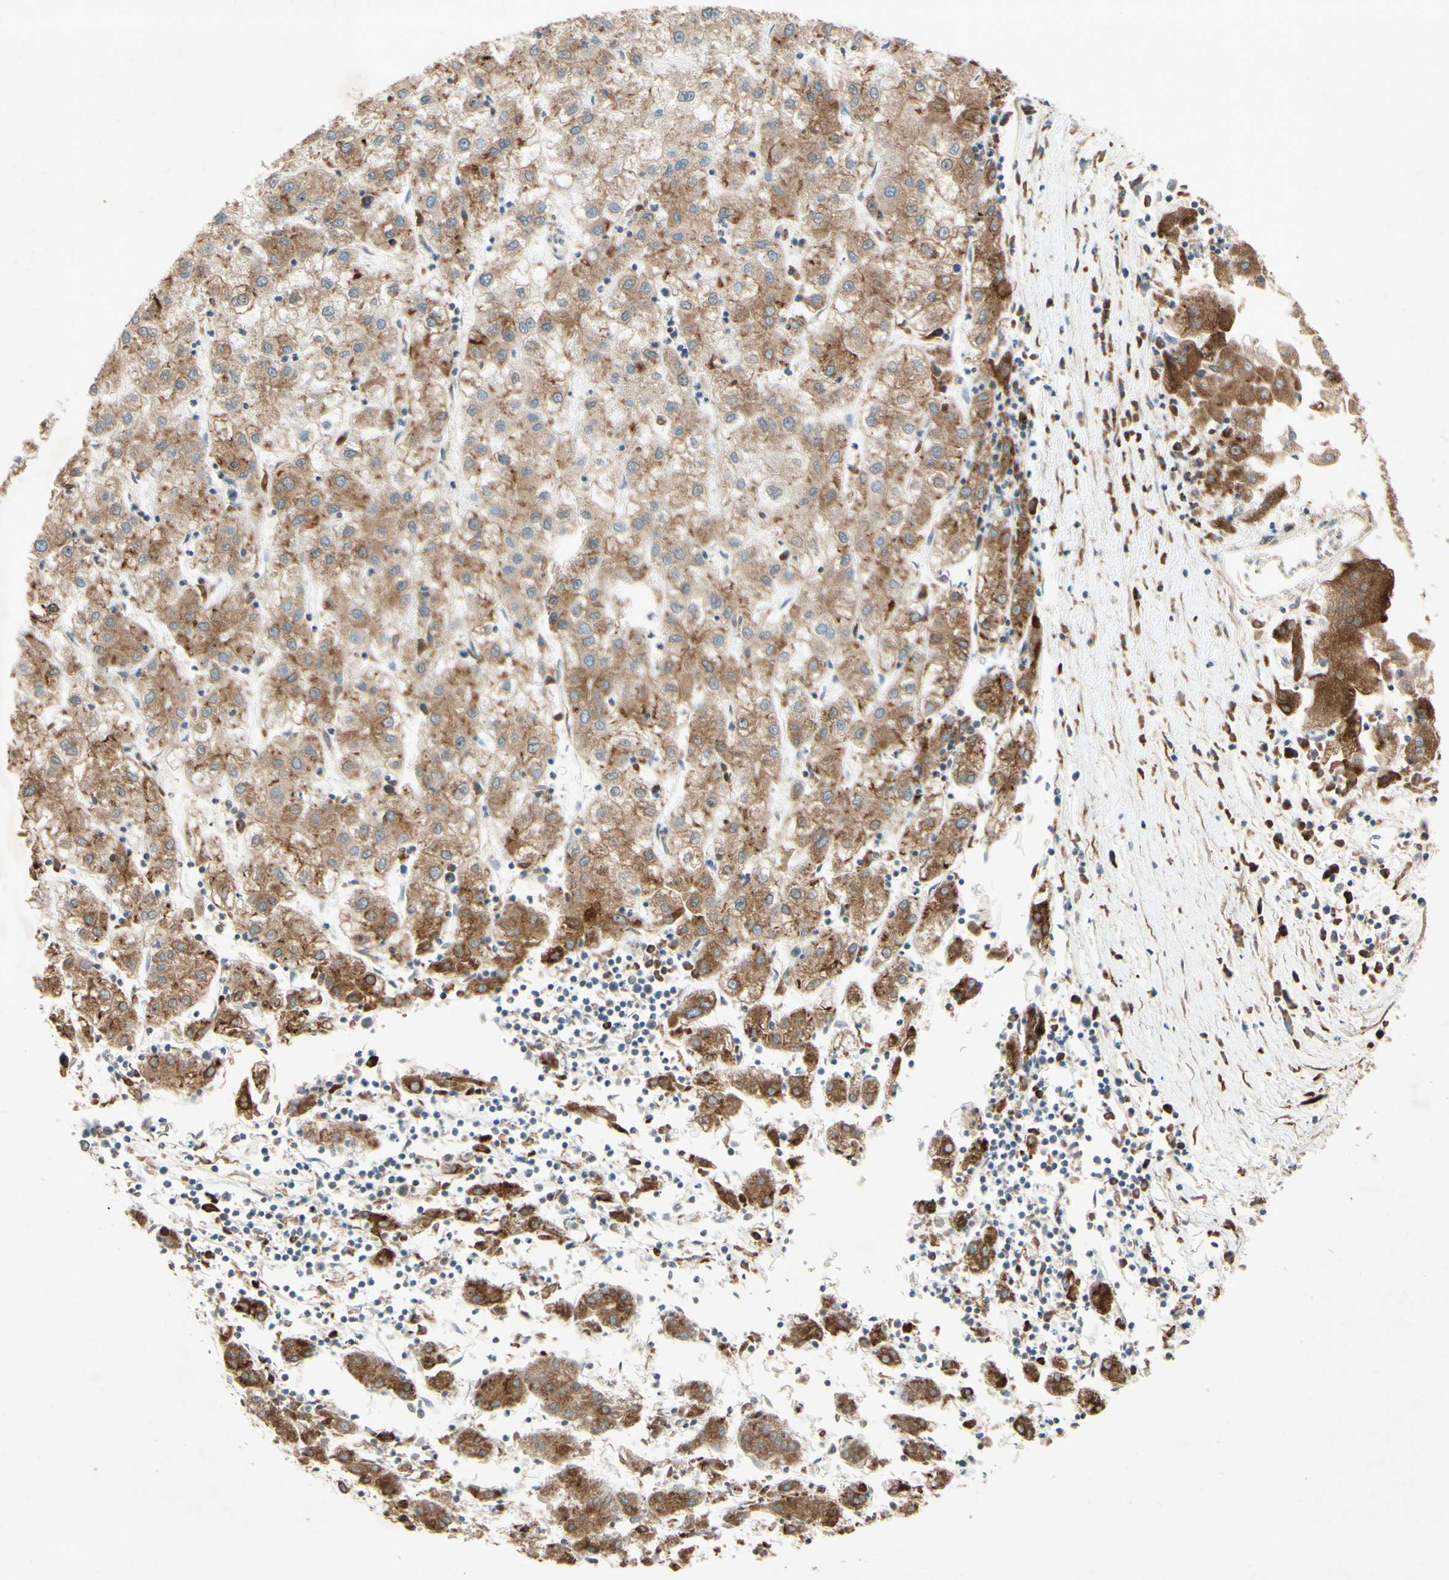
{"staining": {"intensity": "moderate", "quantity": "25%-75%", "location": "cytoplasmic/membranous"}, "tissue": "liver cancer", "cell_type": "Tumor cells", "image_type": "cancer", "snomed": [{"axis": "morphology", "description": "Carcinoma, Hepatocellular, NOS"}, {"axis": "topography", "description": "Liver"}], "caption": "IHC image of neoplastic tissue: human liver cancer stained using immunohistochemistry exhibits medium levels of moderate protein expression localized specifically in the cytoplasmic/membranous of tumor cells, appearing as a cytoplasmic/membranous brown color.", "gene": "PTPRU", "patient": {"sex": "male", "age": 72}}